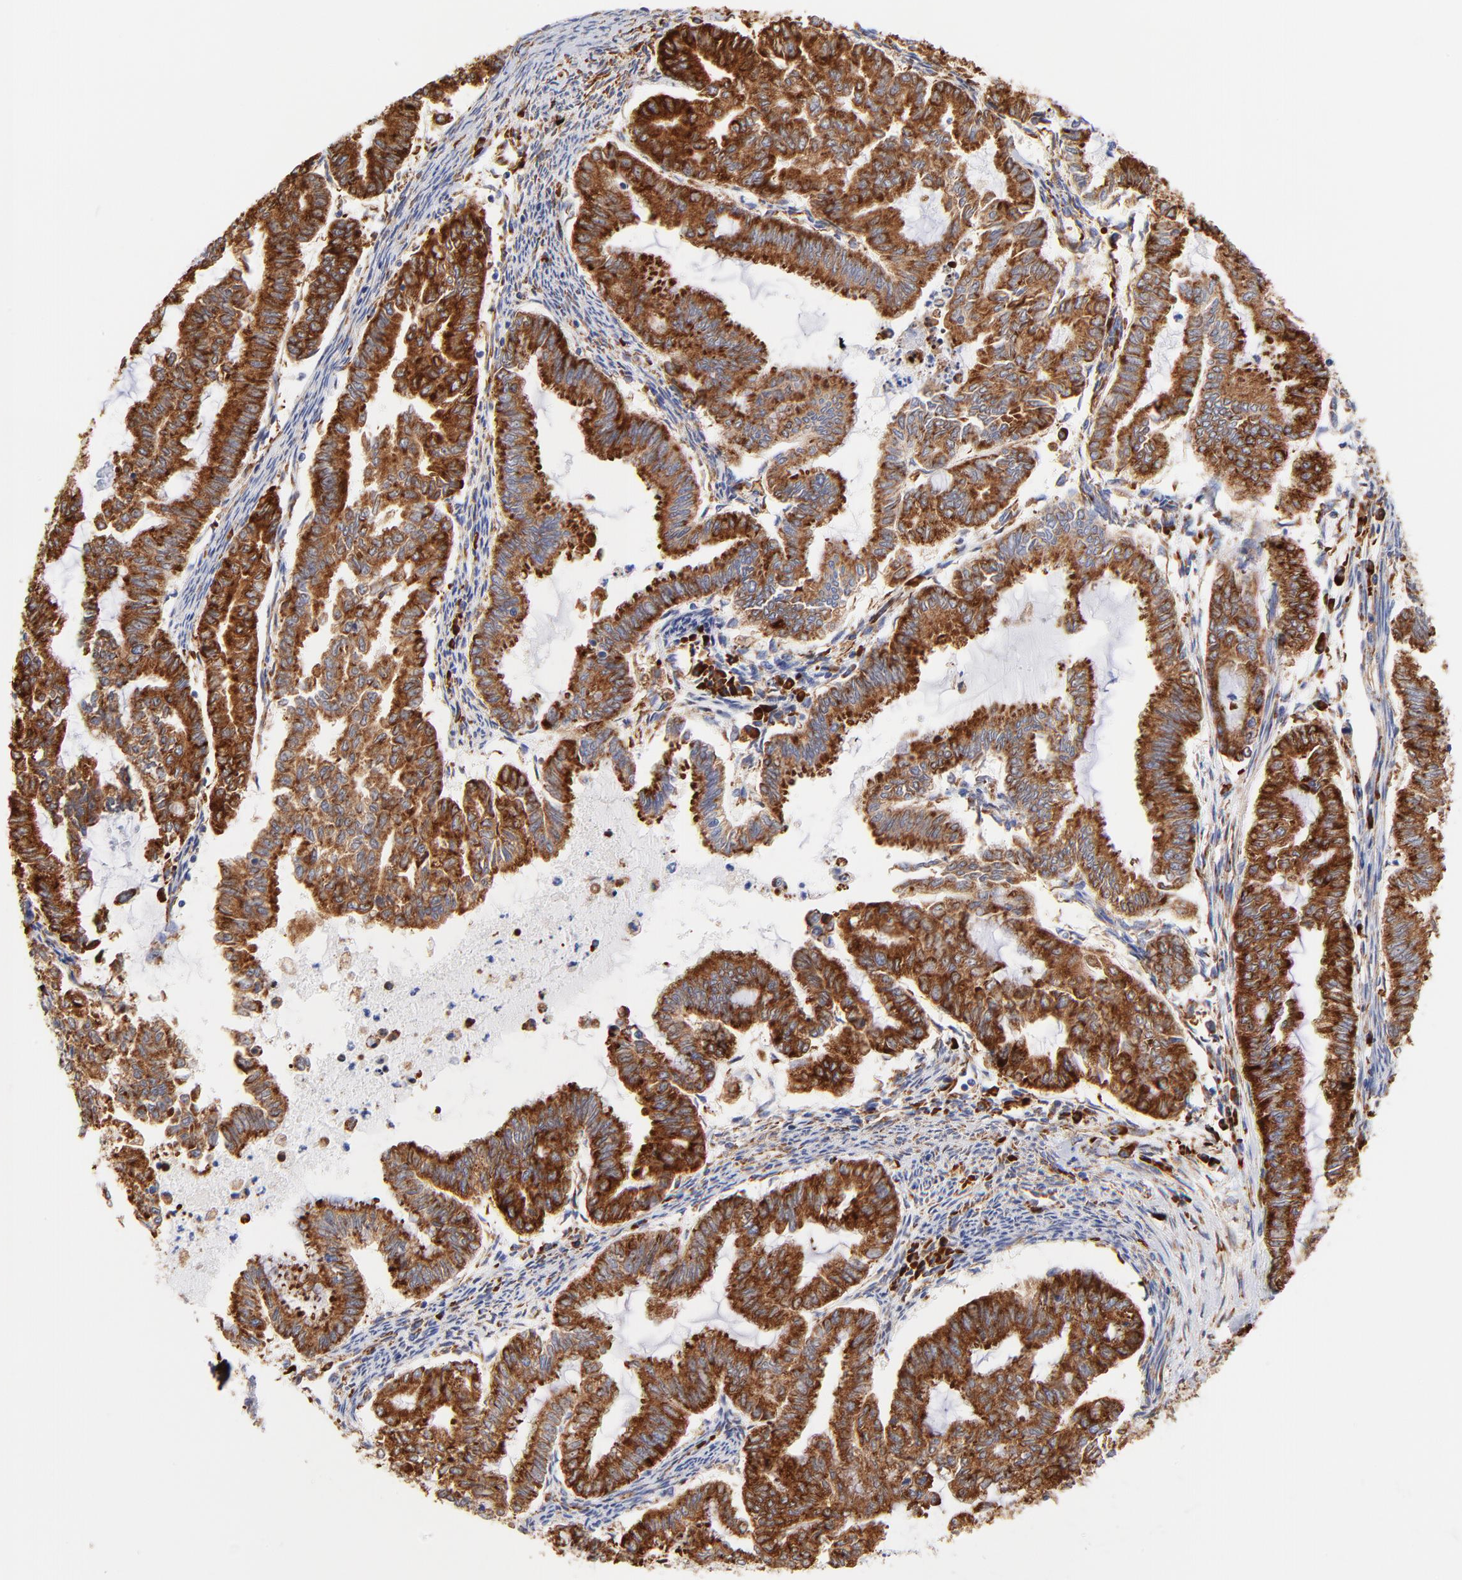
{"staining": {"intensity": "strong", "quantity": ">75%", "location": "cytoplasmic/membranous"}, "tissue": "endometrial cancer", "cell_type": "Tumor cells", "image_type": "cancer", "snomed": [{"axis": "morphology", "description": "Adenocarcinoma, NOS"}, {"axis": "topography", "description": "Endometrium"}], "caption": "Protein analysis of adenocarcinoma (endometrial) tissue demonstrates strong cytoplasmic/membranous staining in about >75% of tumor cells.", "gene": "RPL27", "patient": {"sex": "female", "age": 79}}